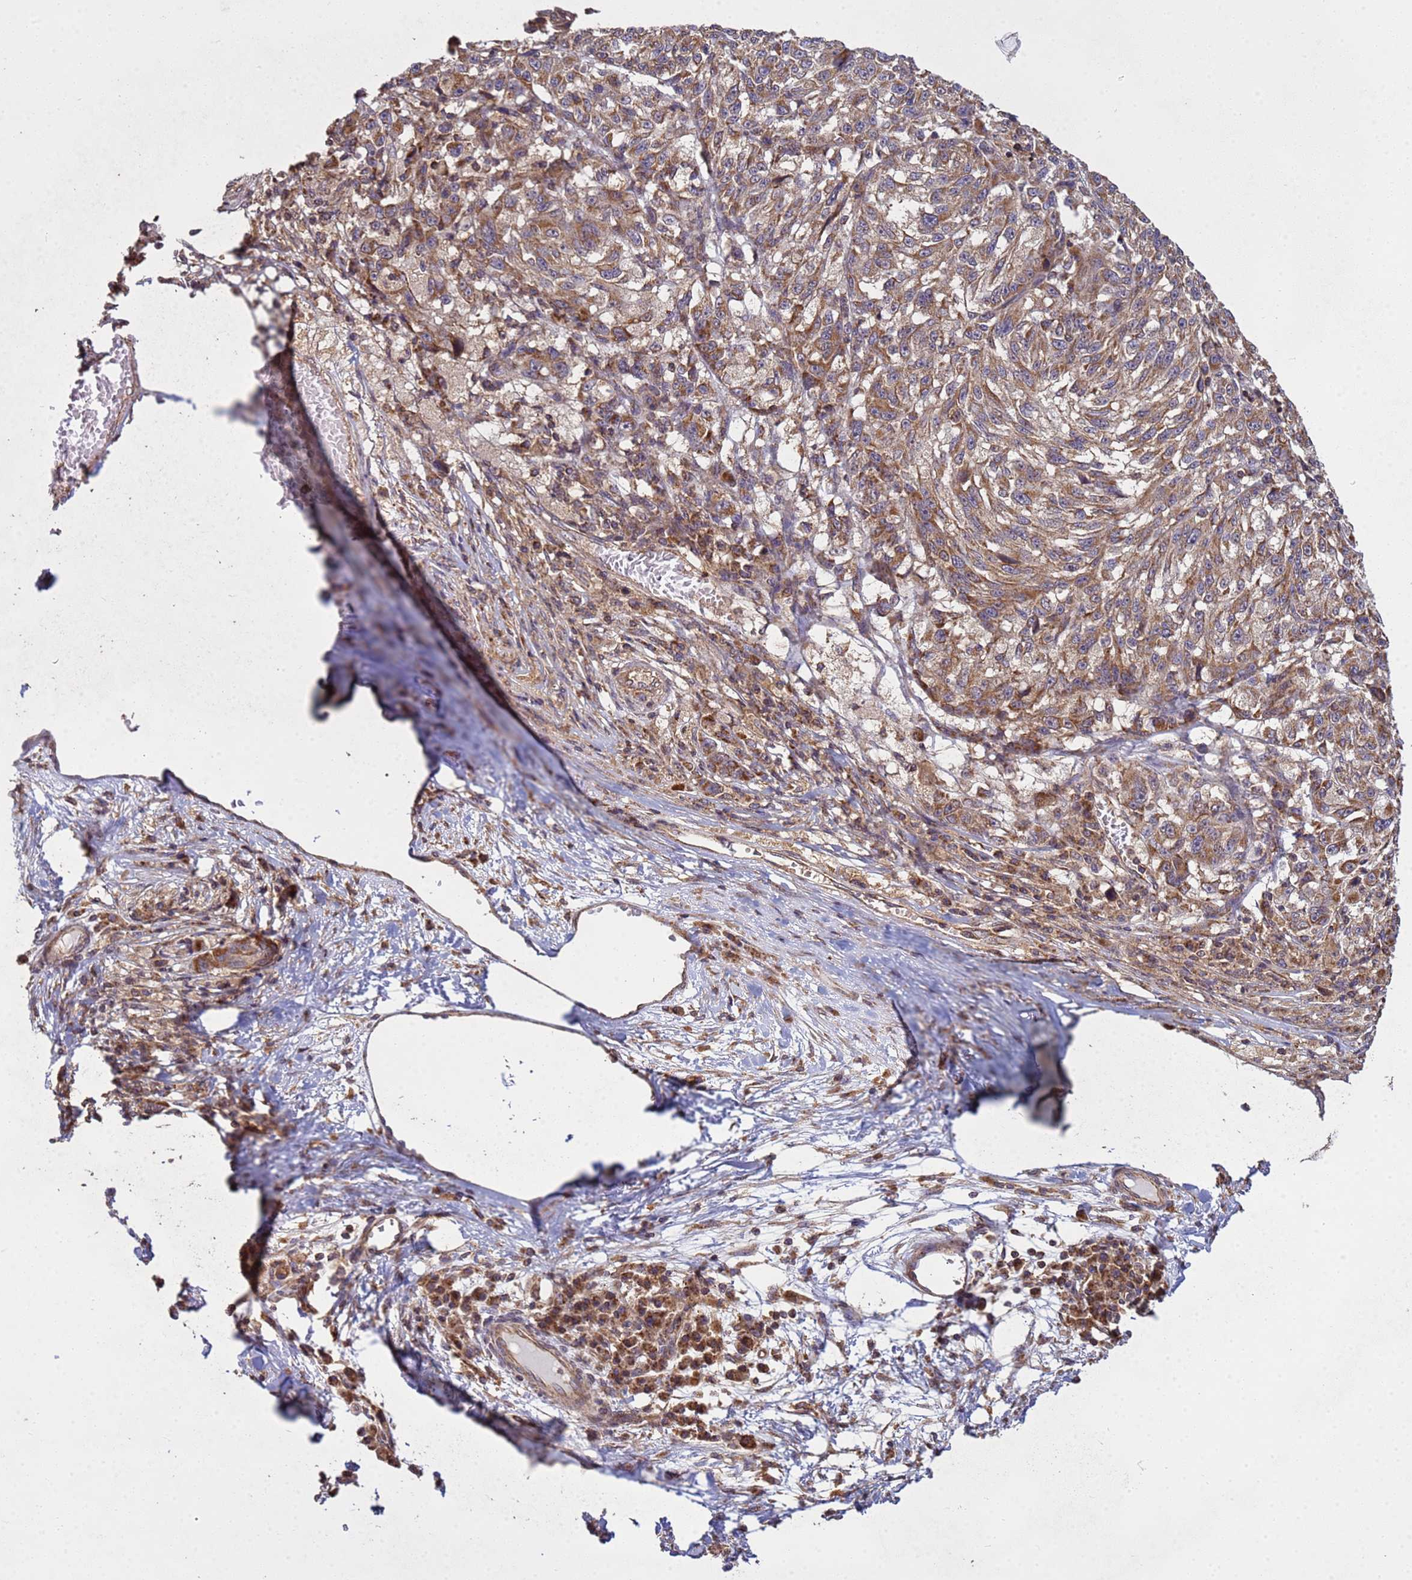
{"staining": {"intensity": "moderate", "quantity": ">75%", "location": "cytoplasmic/membranous"}, "tissue": "melanoma", "cell_type": "Tumor cells", "image_type": "cancer", "snomed": [{"axis": "morphology", "description": "Malignant melanoma, NOS"}, {"axis": "topography", "description": "Skin"}], "caption": "Immunohistochemical staining of human melanoma displays medium levels of moderate cytoplasmic/membranous protein staining in about >75% of tumor cells.", "gene": "P2RX7", "patient": {"sex": "male", "age": 53}}